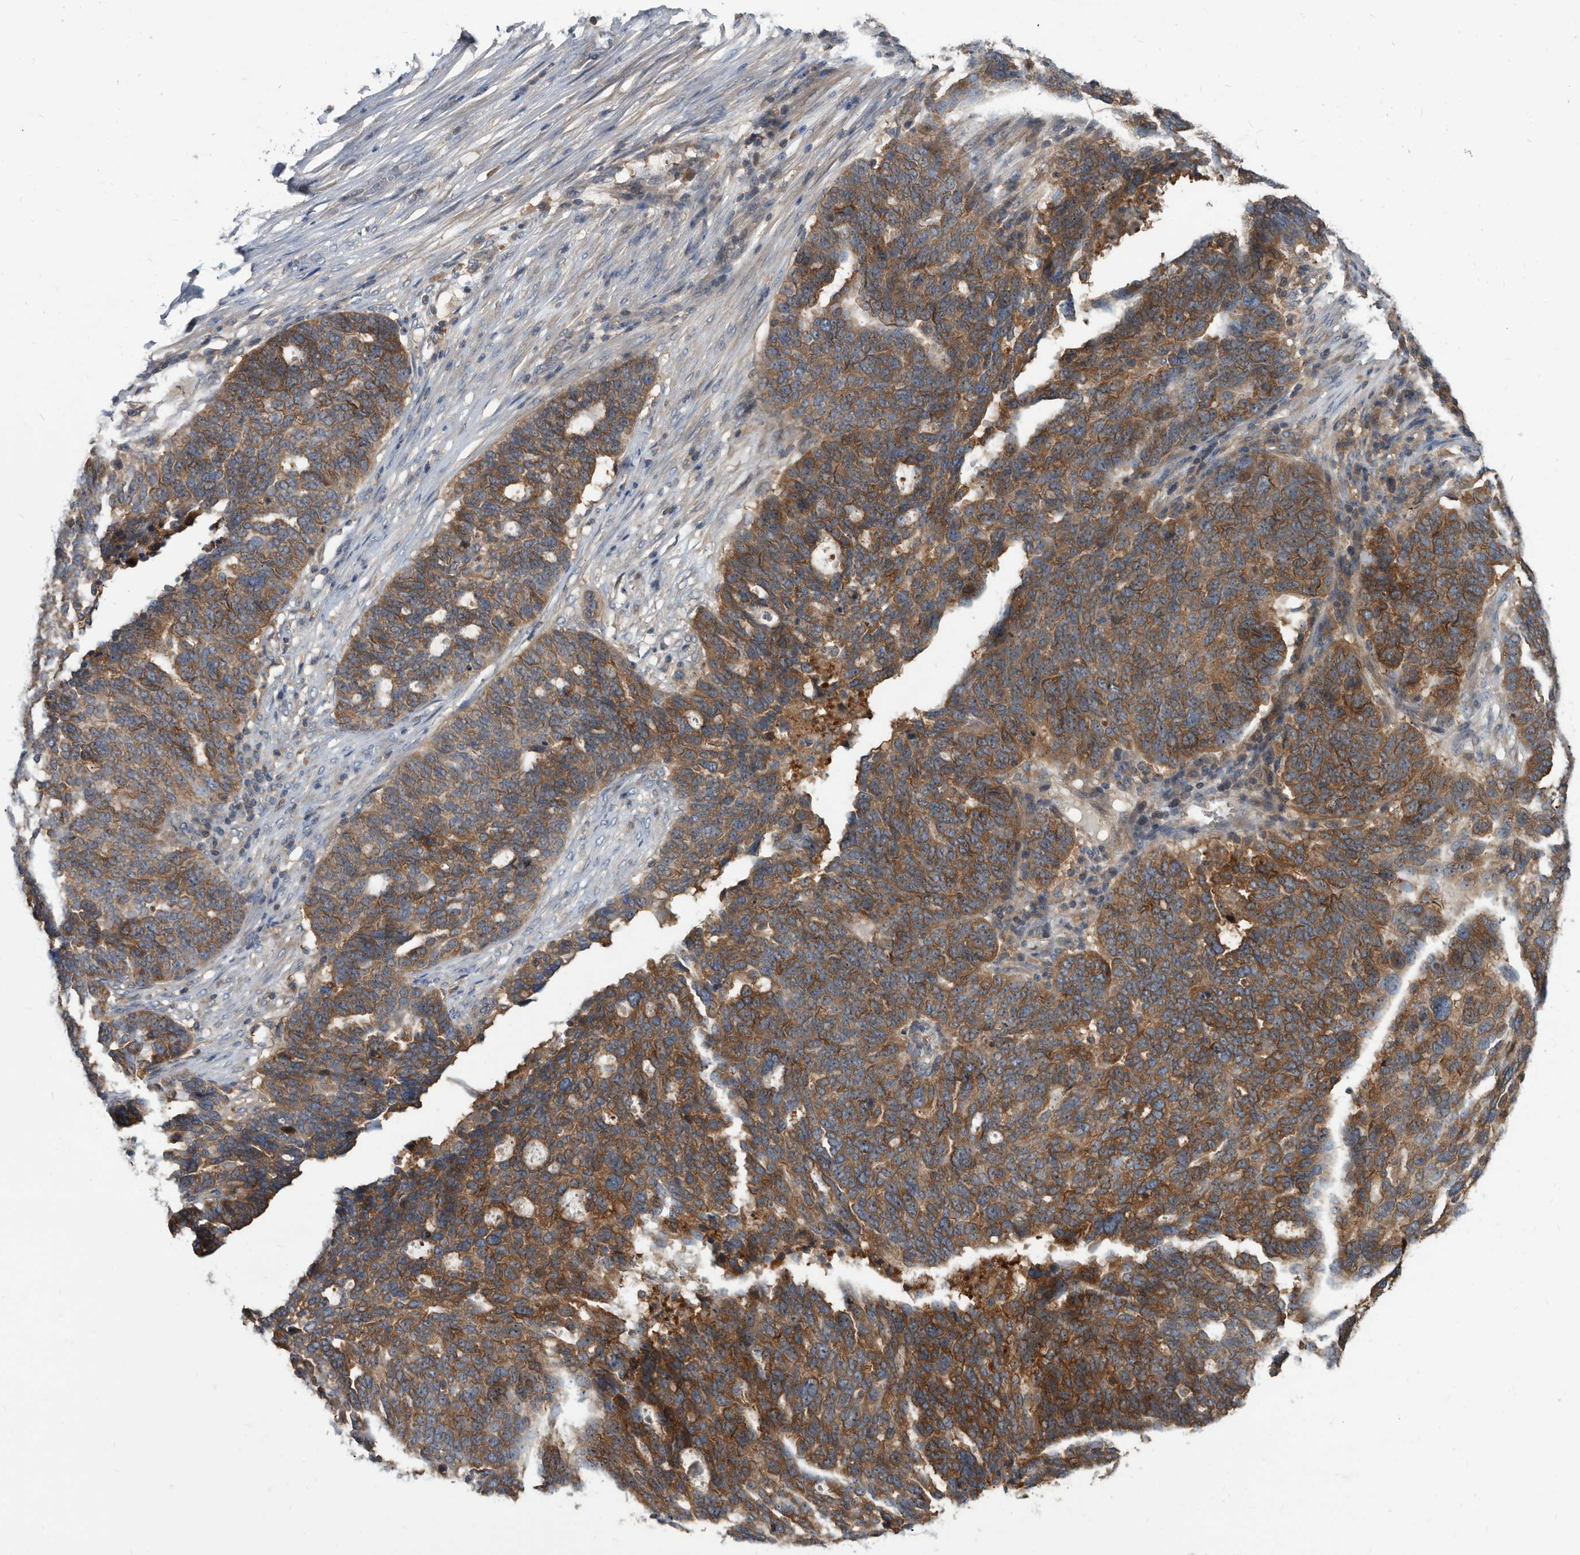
{"staining": {"intensity": "moderate", "quantity": ">75%", "location": "cytoplasmic/membranous"}, "tissue": "ovarian cancer", "cell_type": "Tumor cells", "image_type": "cancer", "snomed": [{"axis": "morphology", "description": "Cystadenocarcinoma, serous, NOS"}, {"axis": "topography", "description": "Ovary"}], "caption": "Immunohistochemical staining of human serous cystadenocarcinoma (ovarian) reveals moderate cytoplasmic/membranous protein staining in about >75% of tumor cells.", "gene": "APEH", "patient": {"sex": "female", "age": 59}}